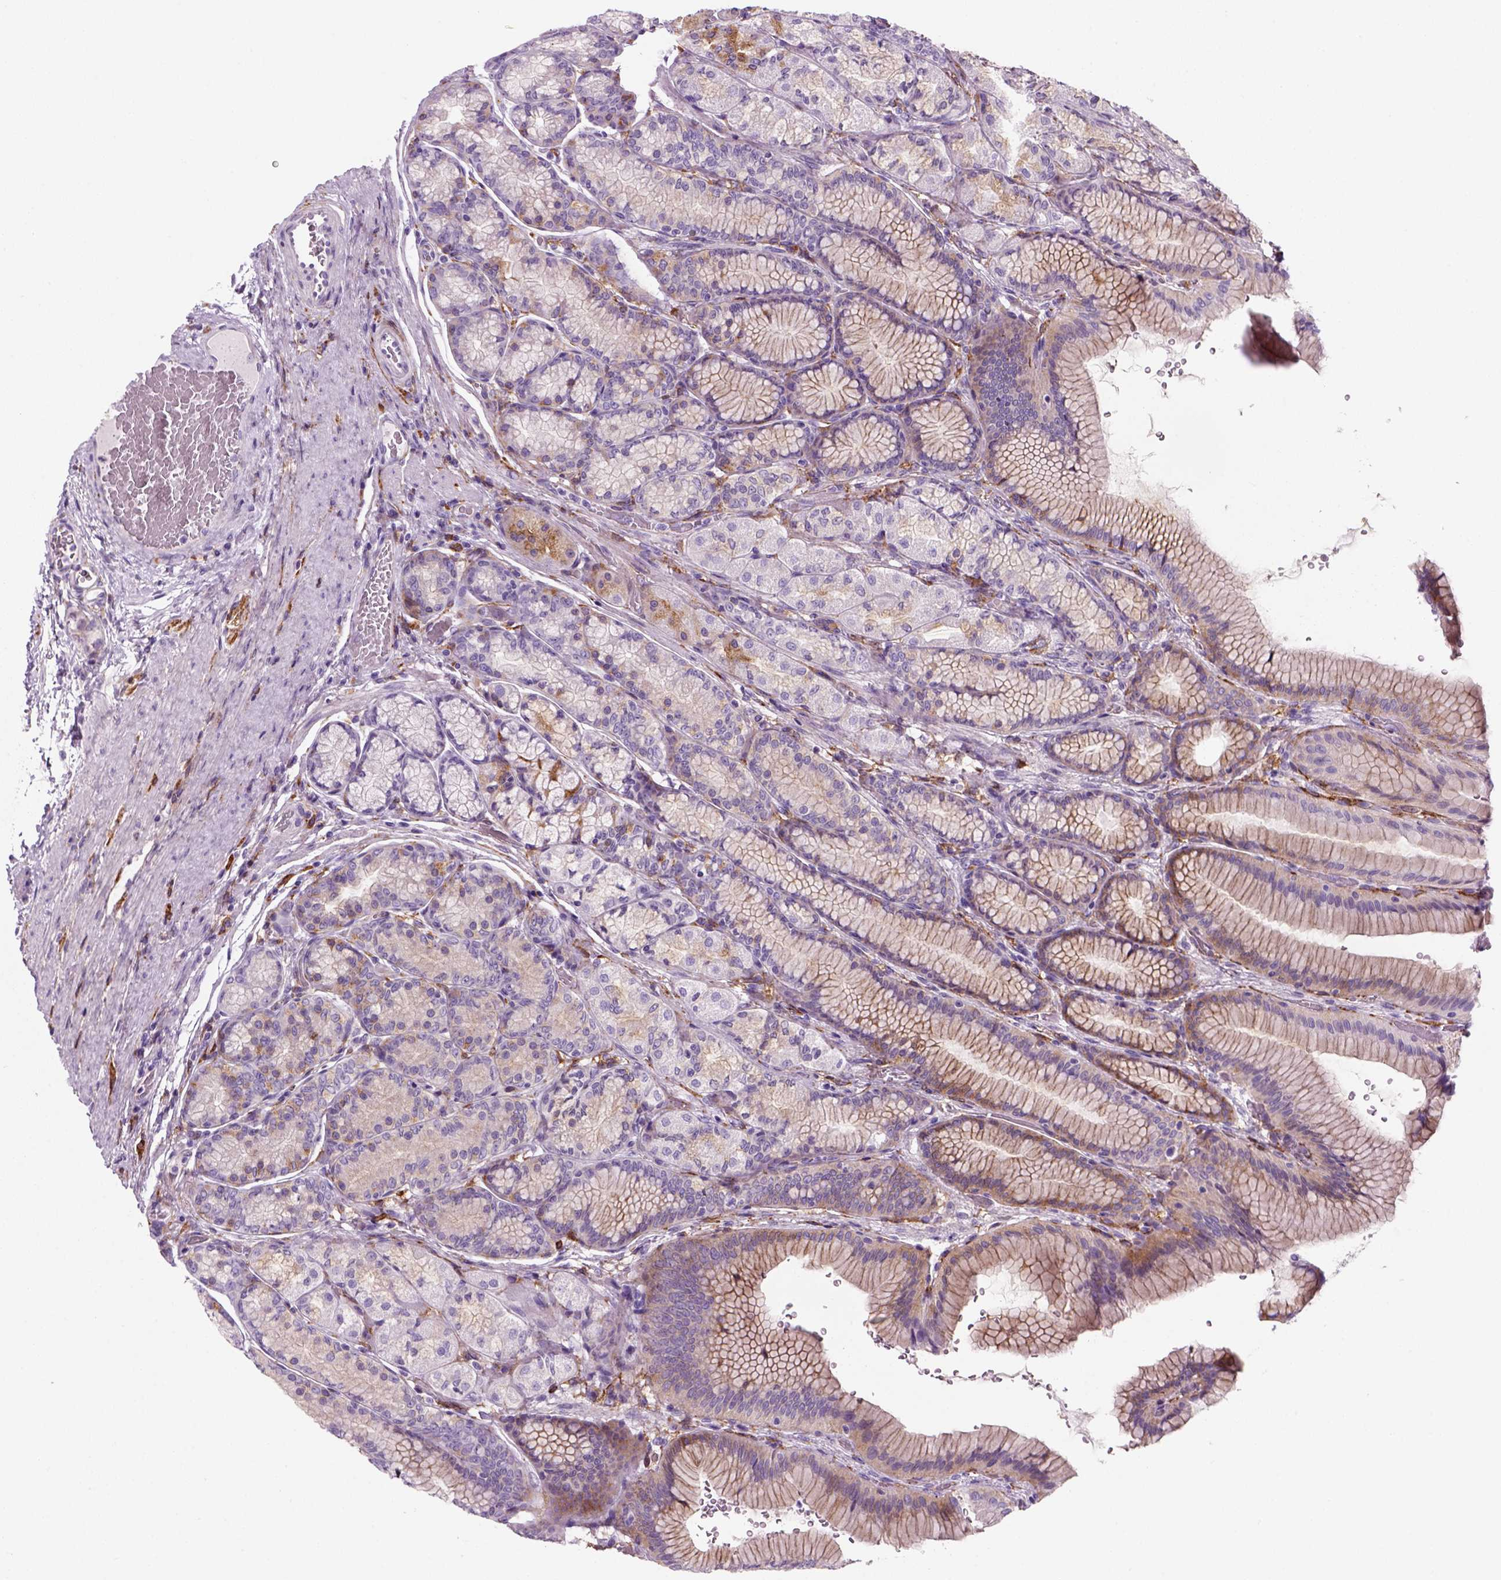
{"staining": {"intensity": "moderate", "quantity": ">75%", "location": "cytoplasmic/membranous"}, "tissue": "stomach", "cell_type": "Glandular cells", "image_type": "normal", "snomed": [{"axis": "morphology", "description": "Normal tissue, NOS"}, {"axis": "morphology", "description": "Adenocarcinoma, NOS"}, {"axis": "morphology", "description": "Adenocarcinoma, High grade"}, {"axis": "topography", "description": "Stomach, upper"}, {"axis": "topography", "description": "Stomach"}], "caption": "Immunohistochemistry (IHC) of benign stomach exhibits medium levels of moderate cytoplasmic/membranous staining in about >75% of glandular cells.", "gene": "MARCKS", "patient": {"sex": "female", "age": 65}}